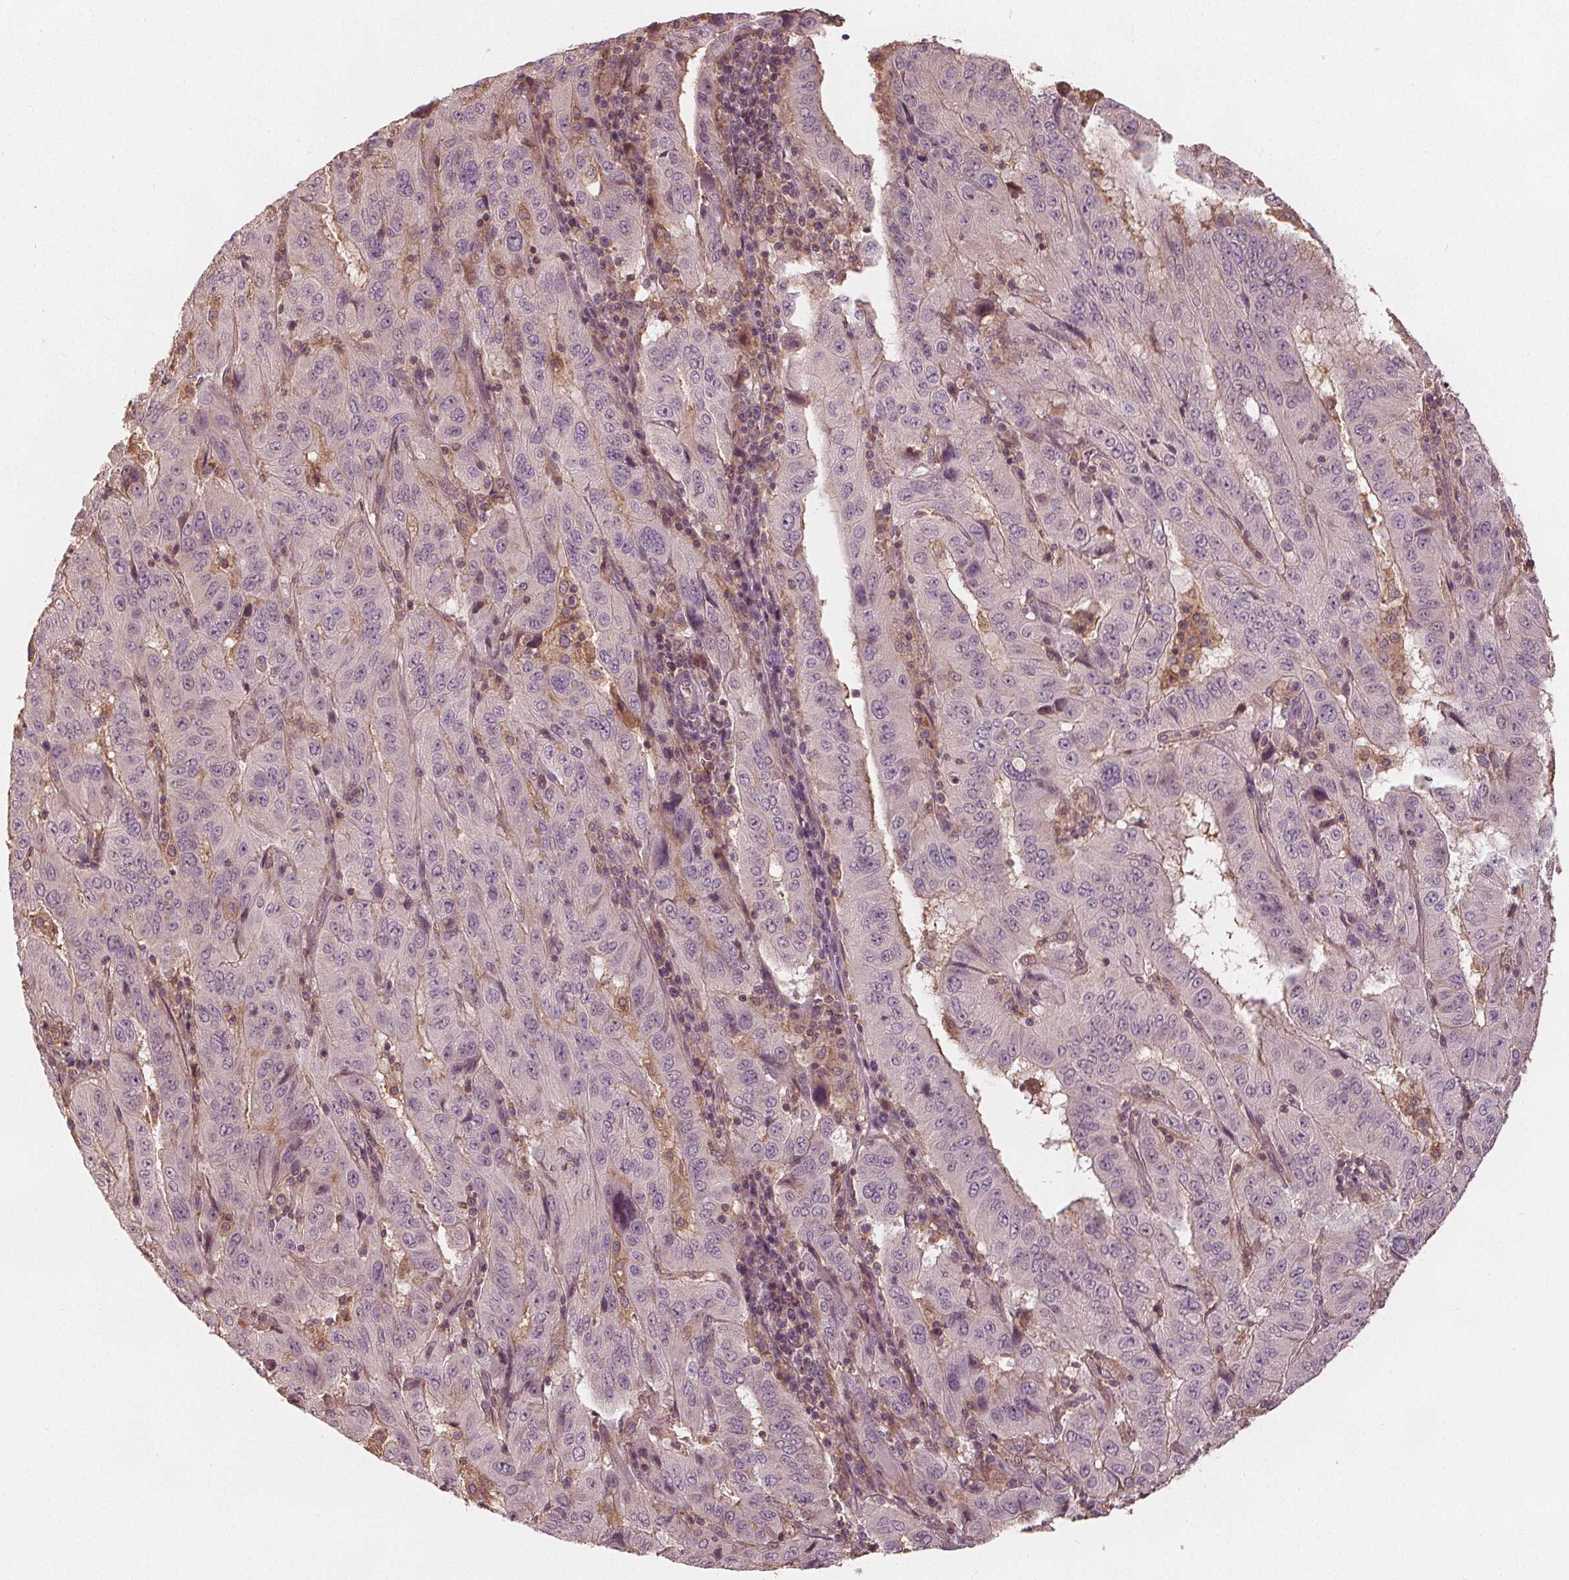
{"staining": {"intensity": "weak", "quantity": "<25%", "location": "cytoplasmic/membranous"}, "tissue": "pancreatic cancer", "cell_type": "Tumor cells", "image_type": "cancer", "snomed": [{"axis": "morphology", "description": "Adenocarcinoma, NOS"}, {"axis": "topography", "description": "Pancreas"}], "caption": "This is an IHC photomicrograph of pancreatic adenocarcinoma. There is no staining in tumor cells.", "gene": "GNB2", "patient": {"sex": "male", "age": 63}}